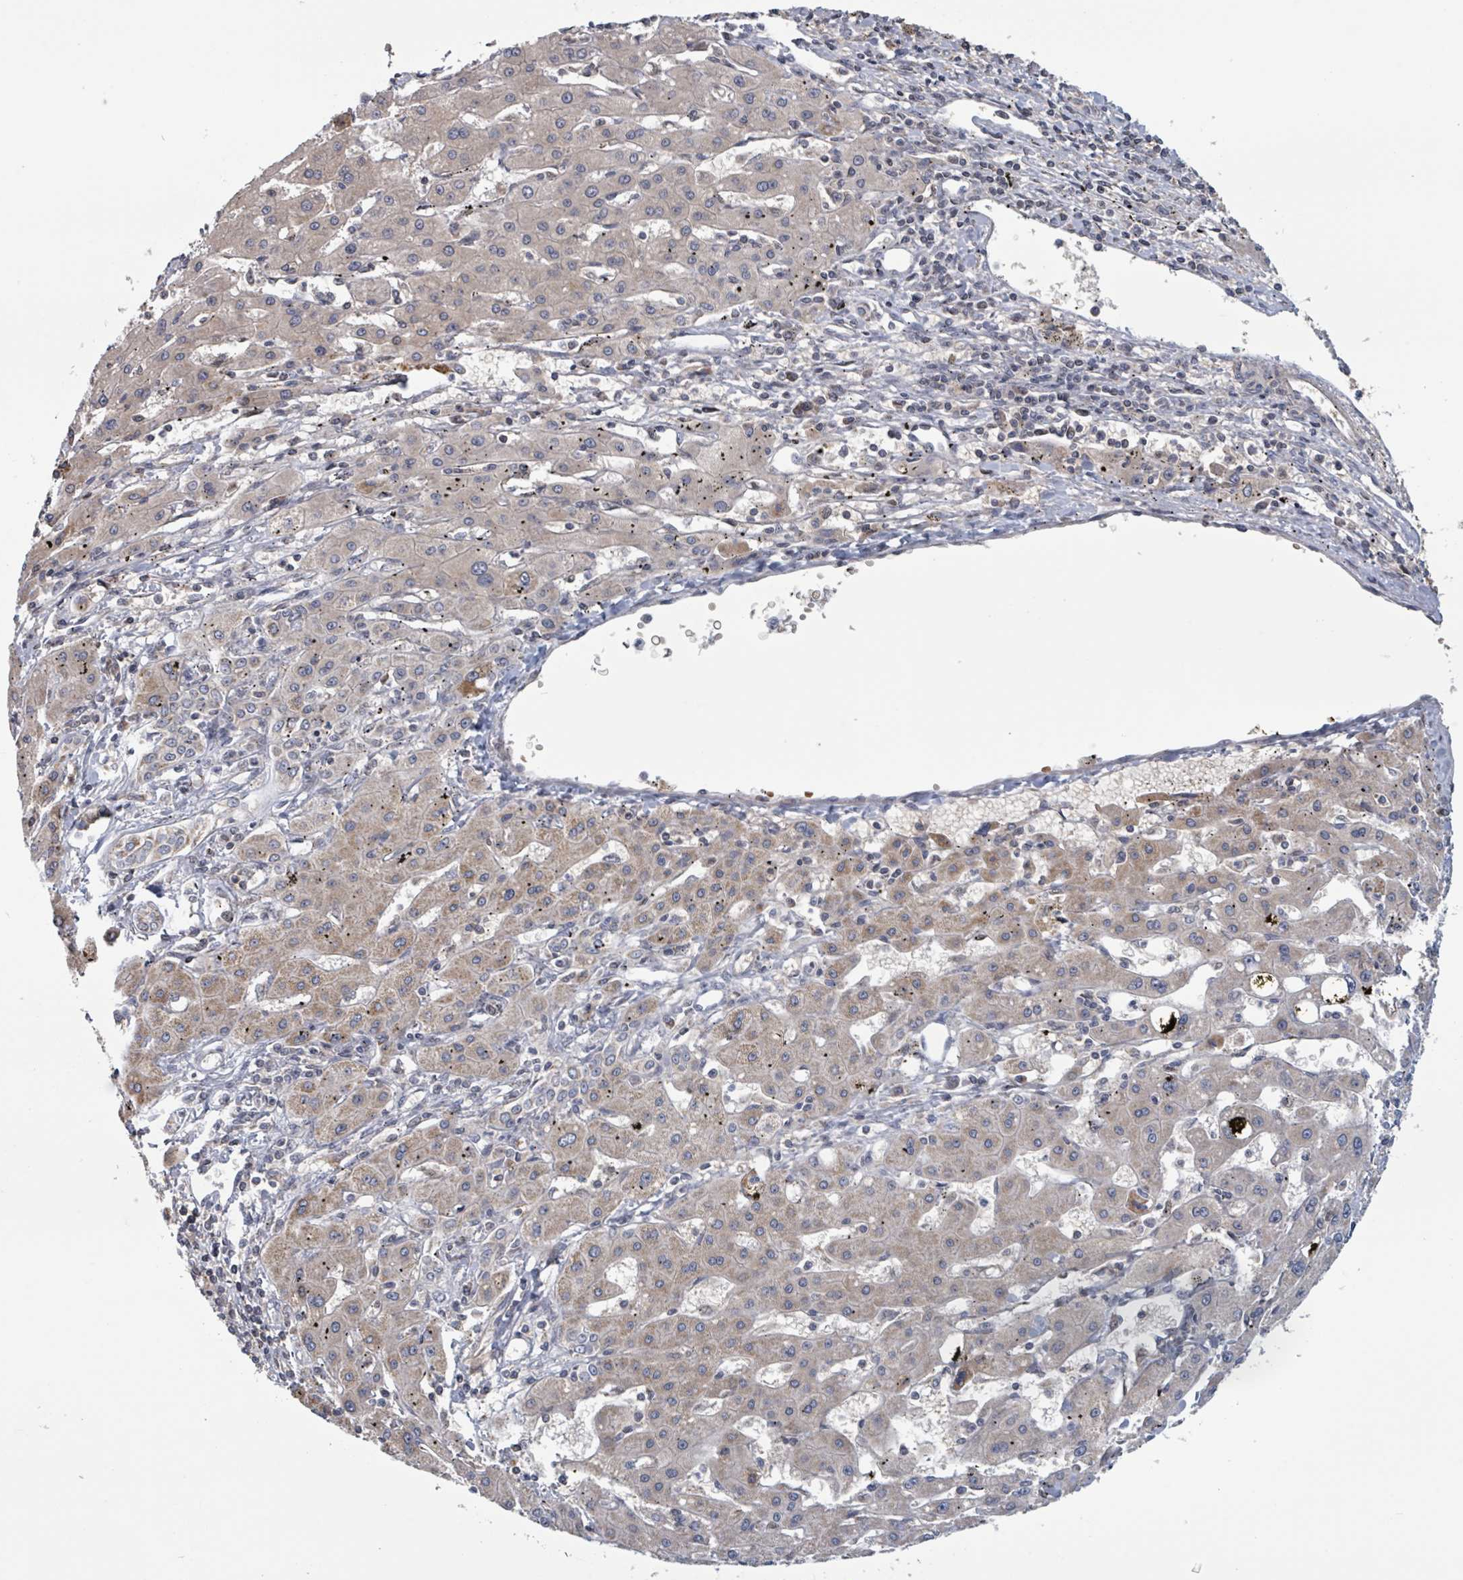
{"staining": {"intensity": "moderate", "quantity": "<25%", "location": "cytoplasmic/membranous"}, "tissue": "liver cancer", "cell_type": "Tumor cells", "image_type": "cancer", "snomed": [{"axis": "morphology", "description": "Carcinoma, Hepatocellular, NOS"}, {"axis": "topography", "description": "Liver"}], "caption": "This photomicrograph shows immunohistochemistry staining of liver hepatocellular carcinoma, with low moderate cytoplasmic/membranous positivity in approximately <25% of tumor cells.", "gene": "HIVEP1", "patient": {"sex": "male", "age": 72}}